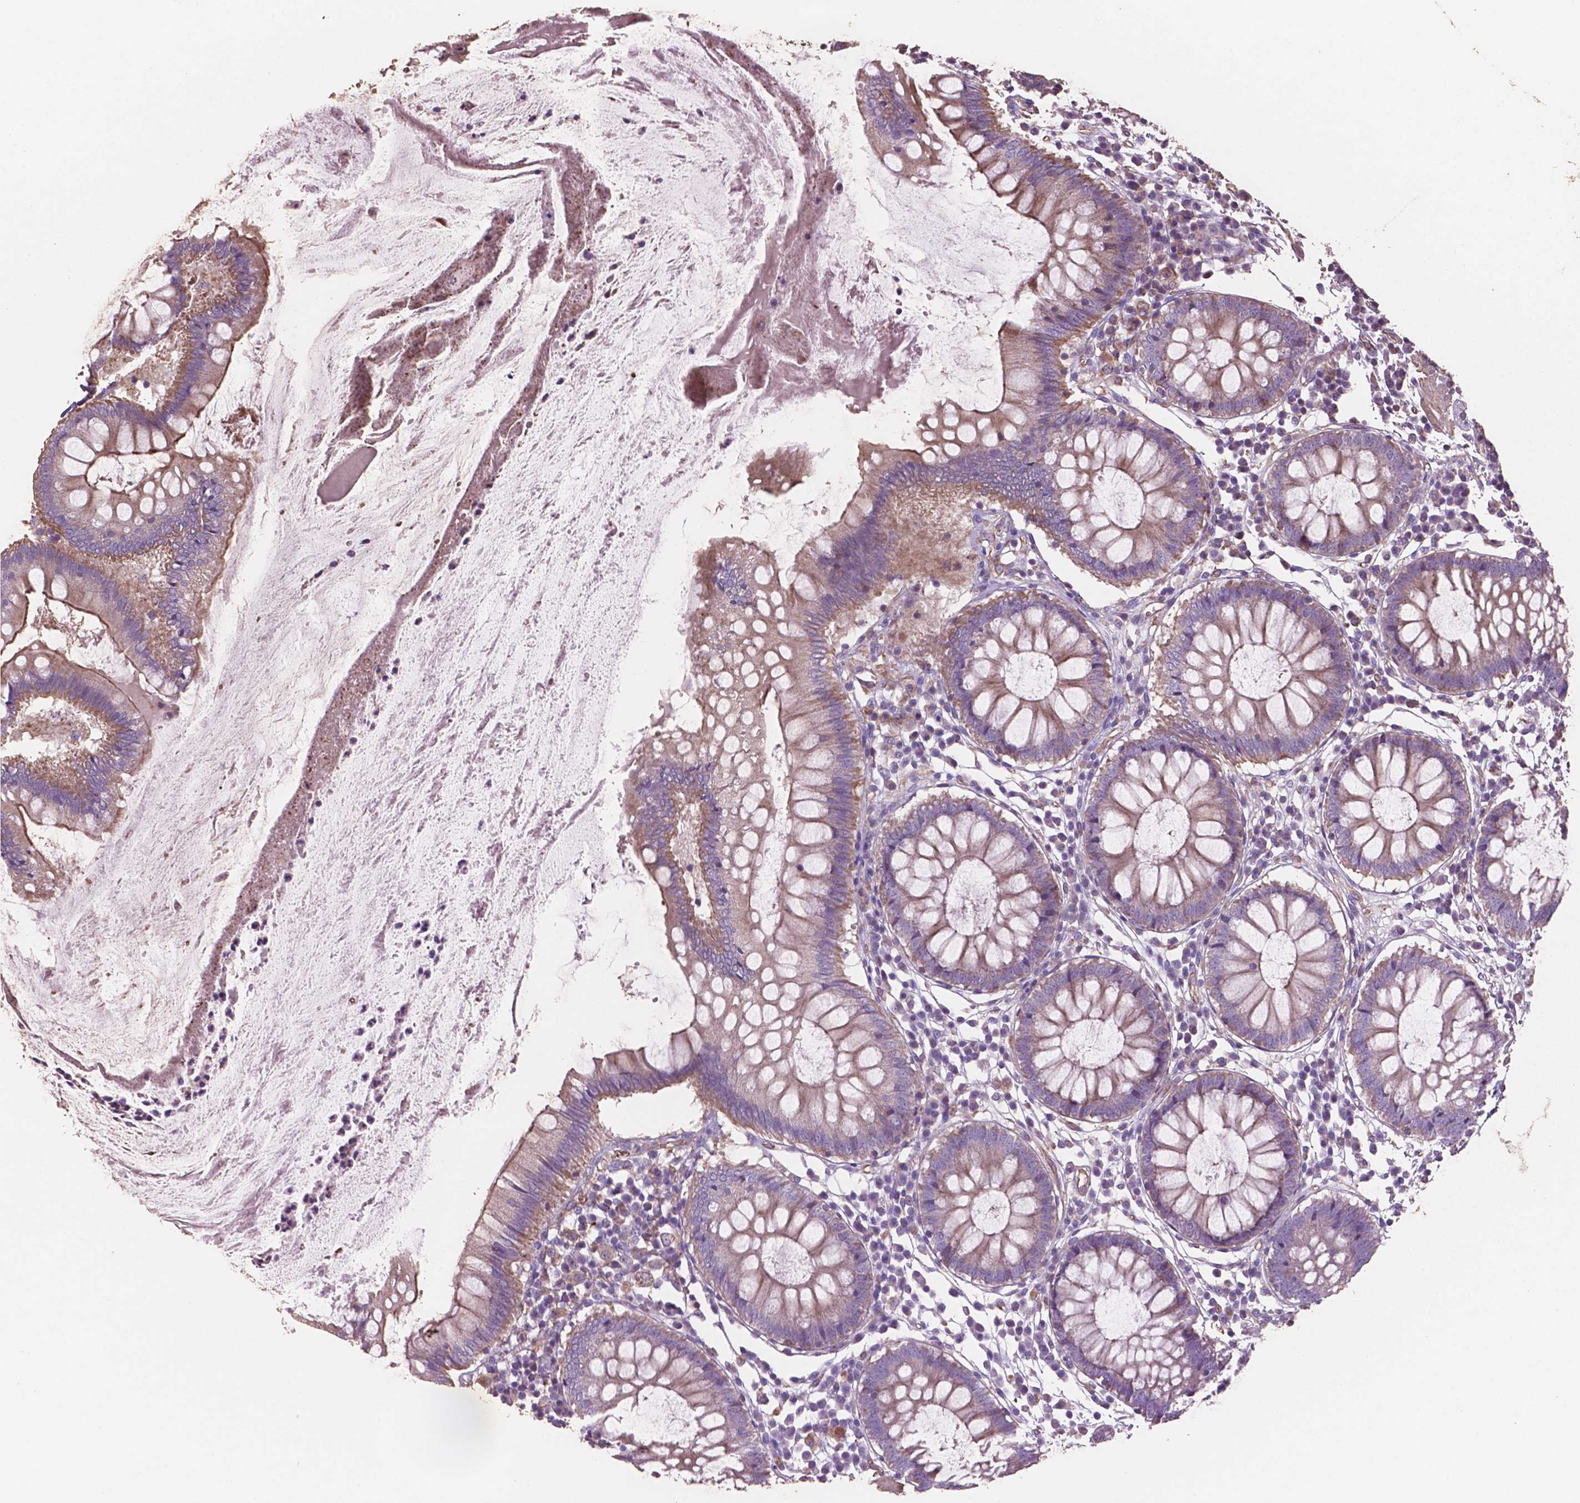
{"staining": {"intensity": "weak", "quantity": ">75%", "location": "cytoplasmic/membranous"}, "tissue": "colon", "cell_type": "Endothelial cells", "image_type": "normal", "snomed": [{"axis": "morphology", "description": "Normal tissue, NOS"}, {"axis": "morphology", "description": "Adenocarcinoma, NOS"}, {"axis": "topography", "description": "Colon"}], "caption": "Colon stained with a brown dye exhibits weak cytoplasmic/membranous positive expression in about >75% of endothelial cells.", "gene": "COMMD4", "patient": {"sex": "male", "age": 83}}